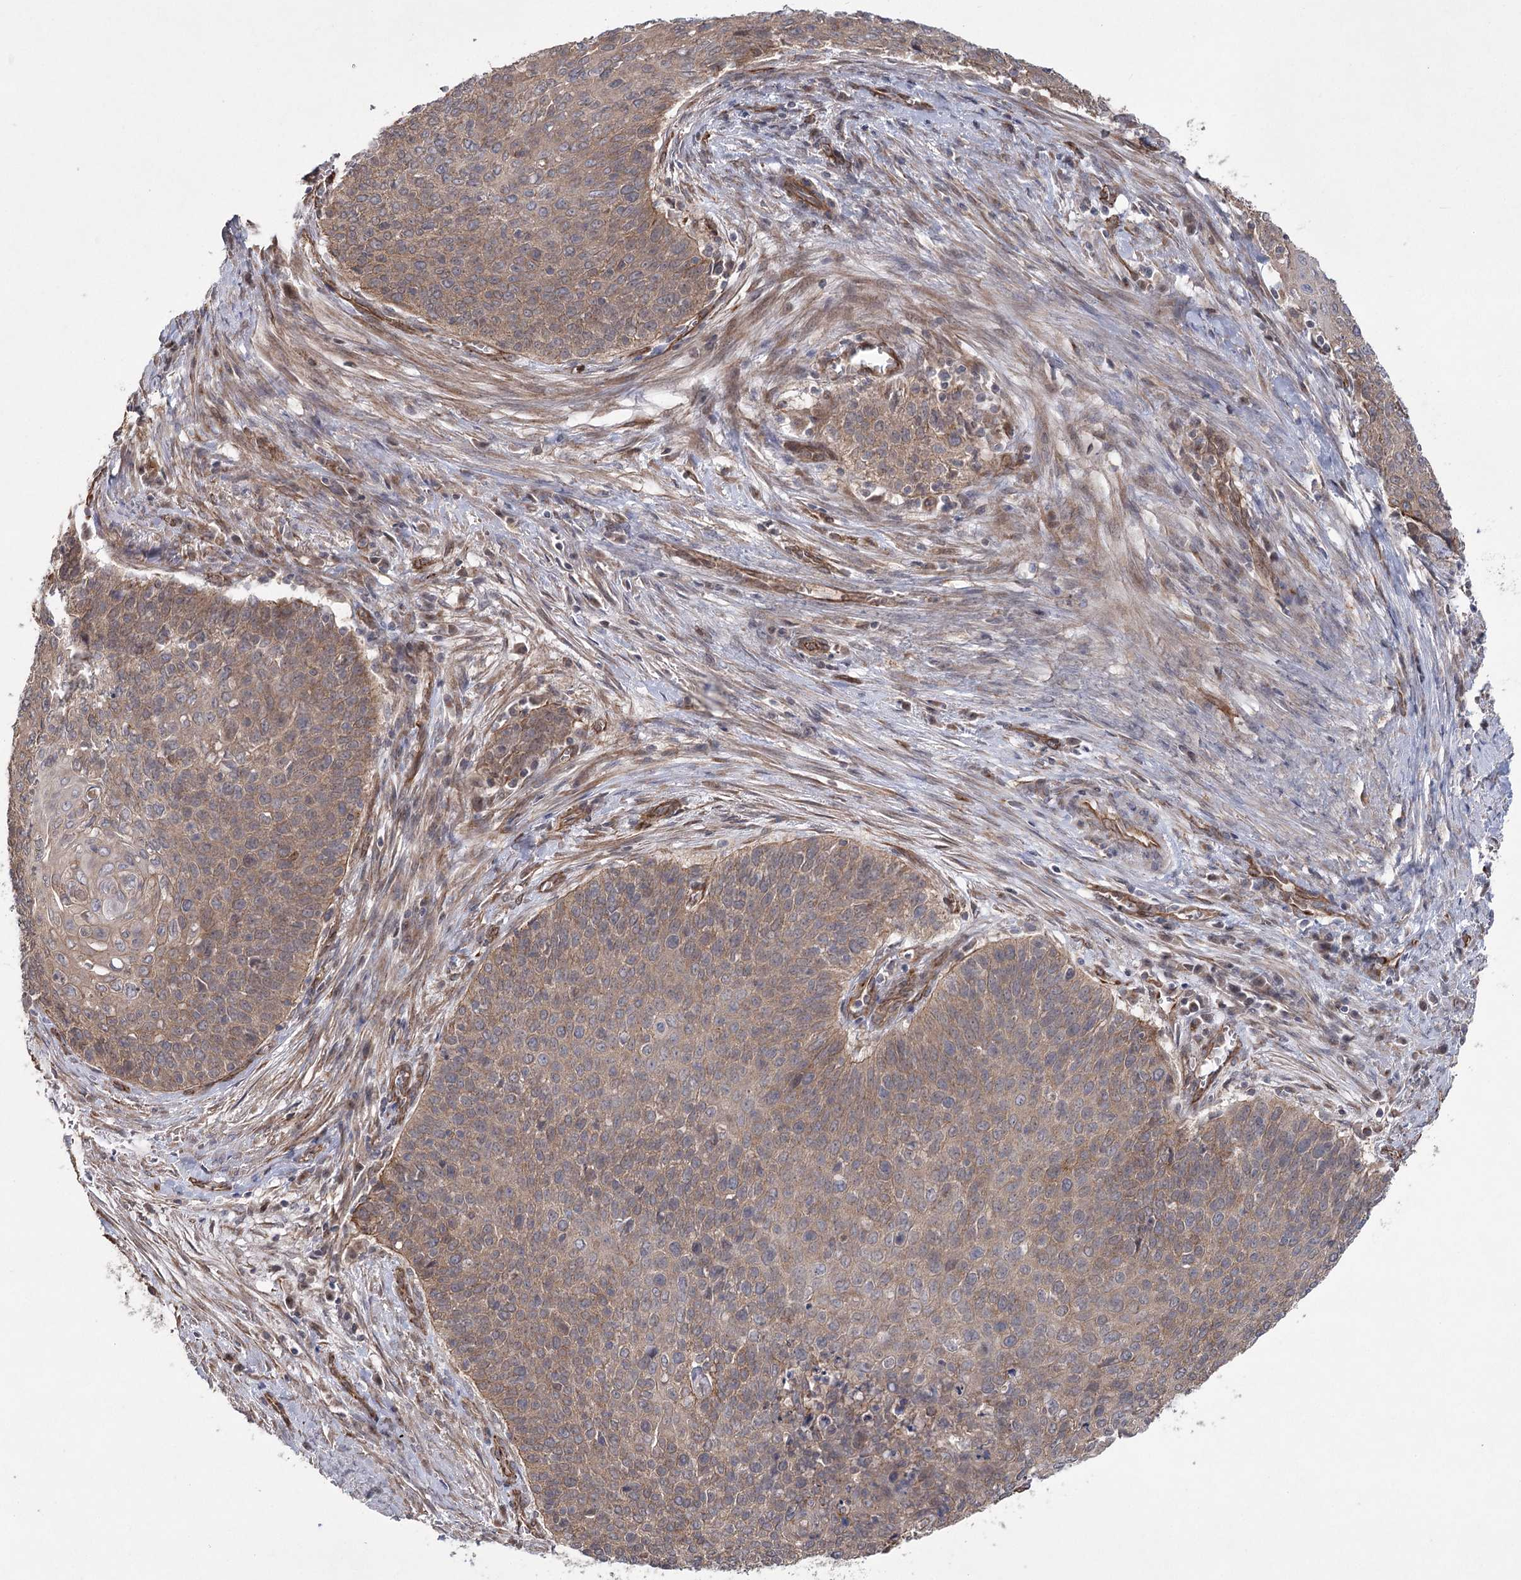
{"staining": {"intensity": "weak", "quantity": ">75%", "location": "cytoplasmic/membranous"}, "tissue": "cervical cancer", "cell_type": "Tumor cells", "image_type": "cancer", "snomed": [{"axis": "morphology", "description": "Squamous cell carcinoma, NOS"}, {"axis": "topography", "description": "Cervix"}], "caption": "Human cervical cancer (squamous cell carcinoma) stained with a protein marker exhibits weak staining in tumor cells.", "gene": "RWDD4", "patient": {"sex": "female", "age": 39}}